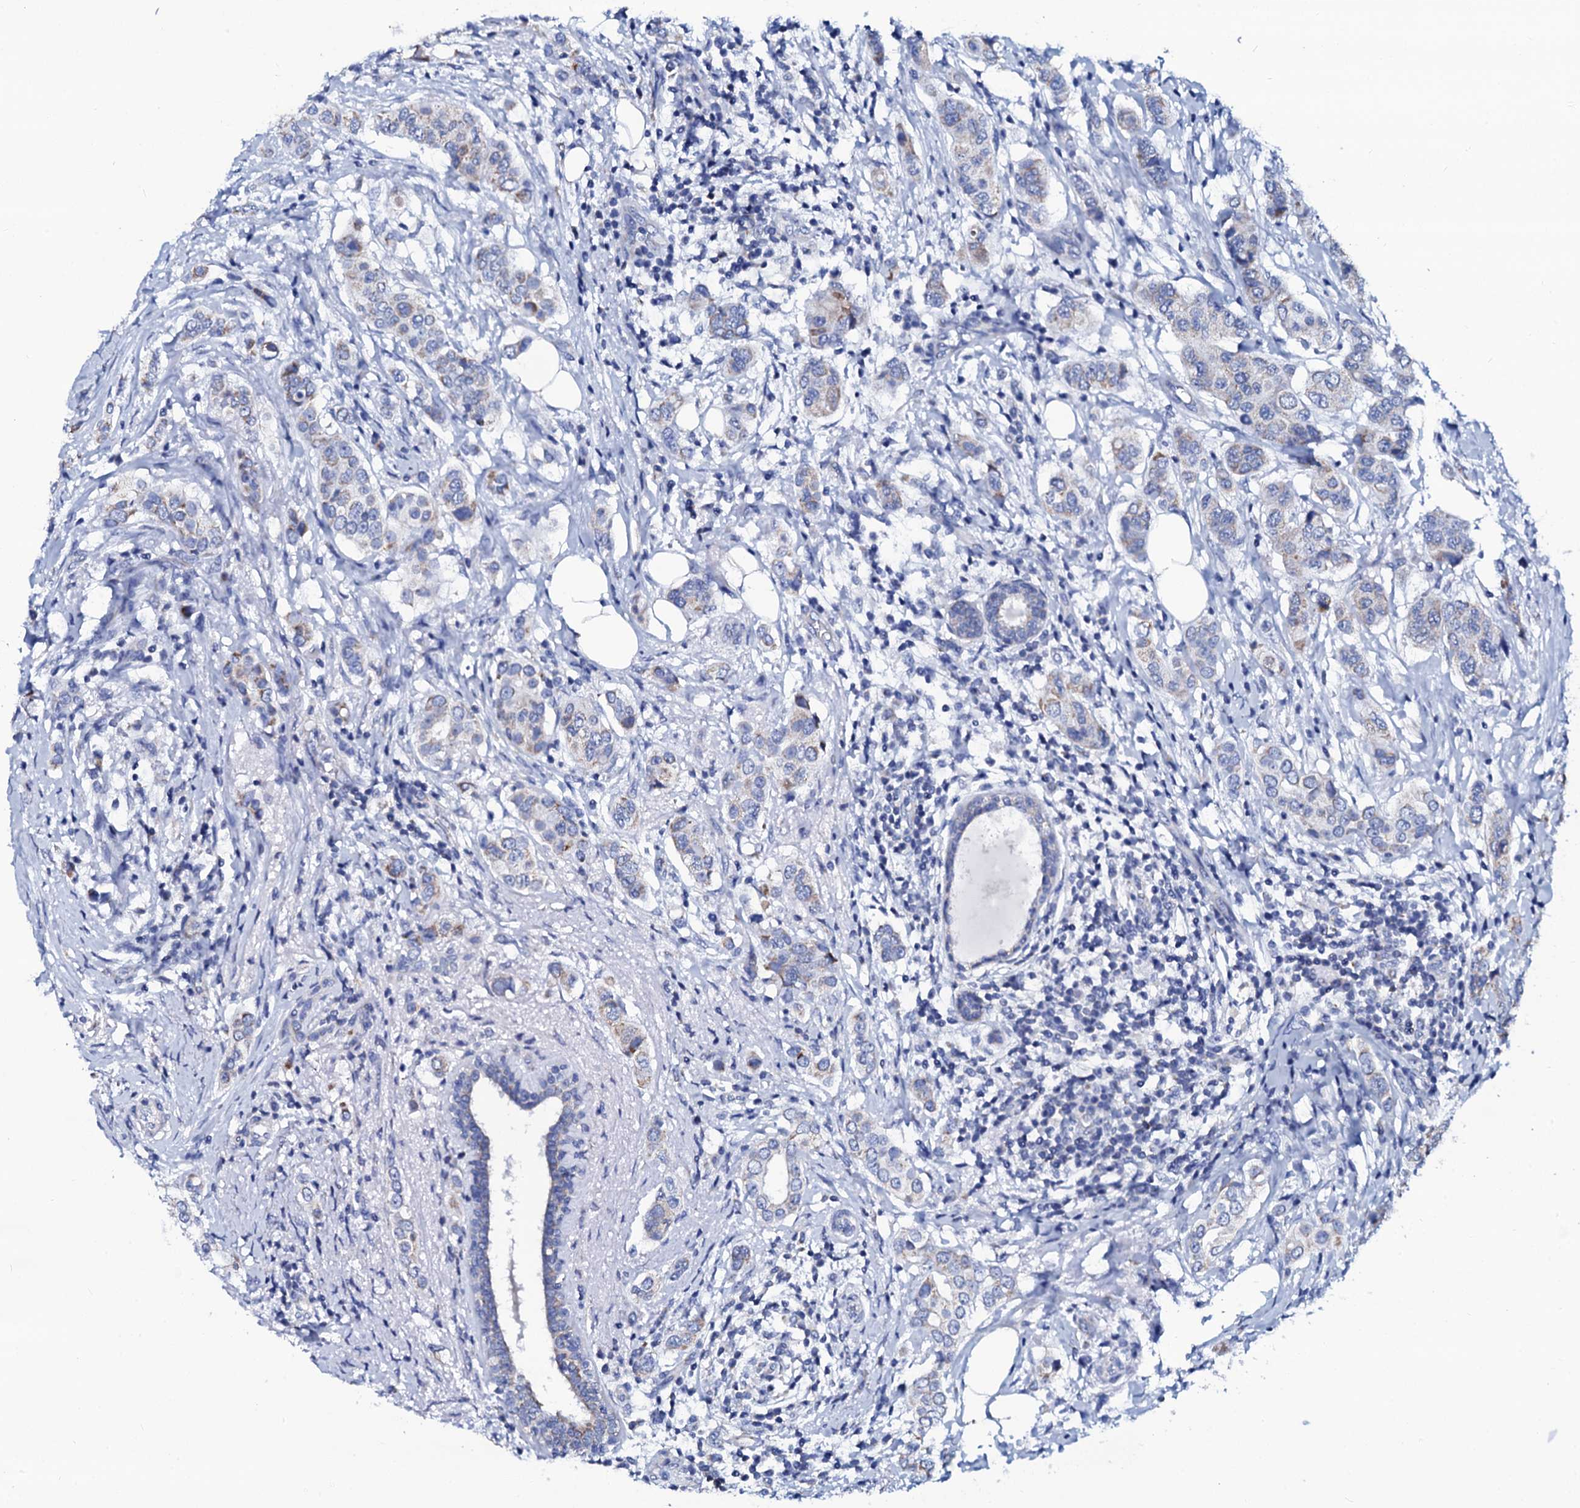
{"staining": {"intensity": "moderate", "quantity": "<25%", "location": "cytoplasmic/membranous"}, "tissue": "breast cancer", "cell_type": "Tumor cells", "image_type": "cancer", "snomed": [{"axis": "morphology", "description": "Lobular carcinoma"}, {"axis": "topography", "description": "Breast"}], "caption": "Moderate cytoplasmic/membranous expression for a protein is seen in approximately <25% of tumor cells of lobular carcinoma (breast) using IHC.", "gene": "SLC37A4", "patient": {"sex": "female", "age": 51}}